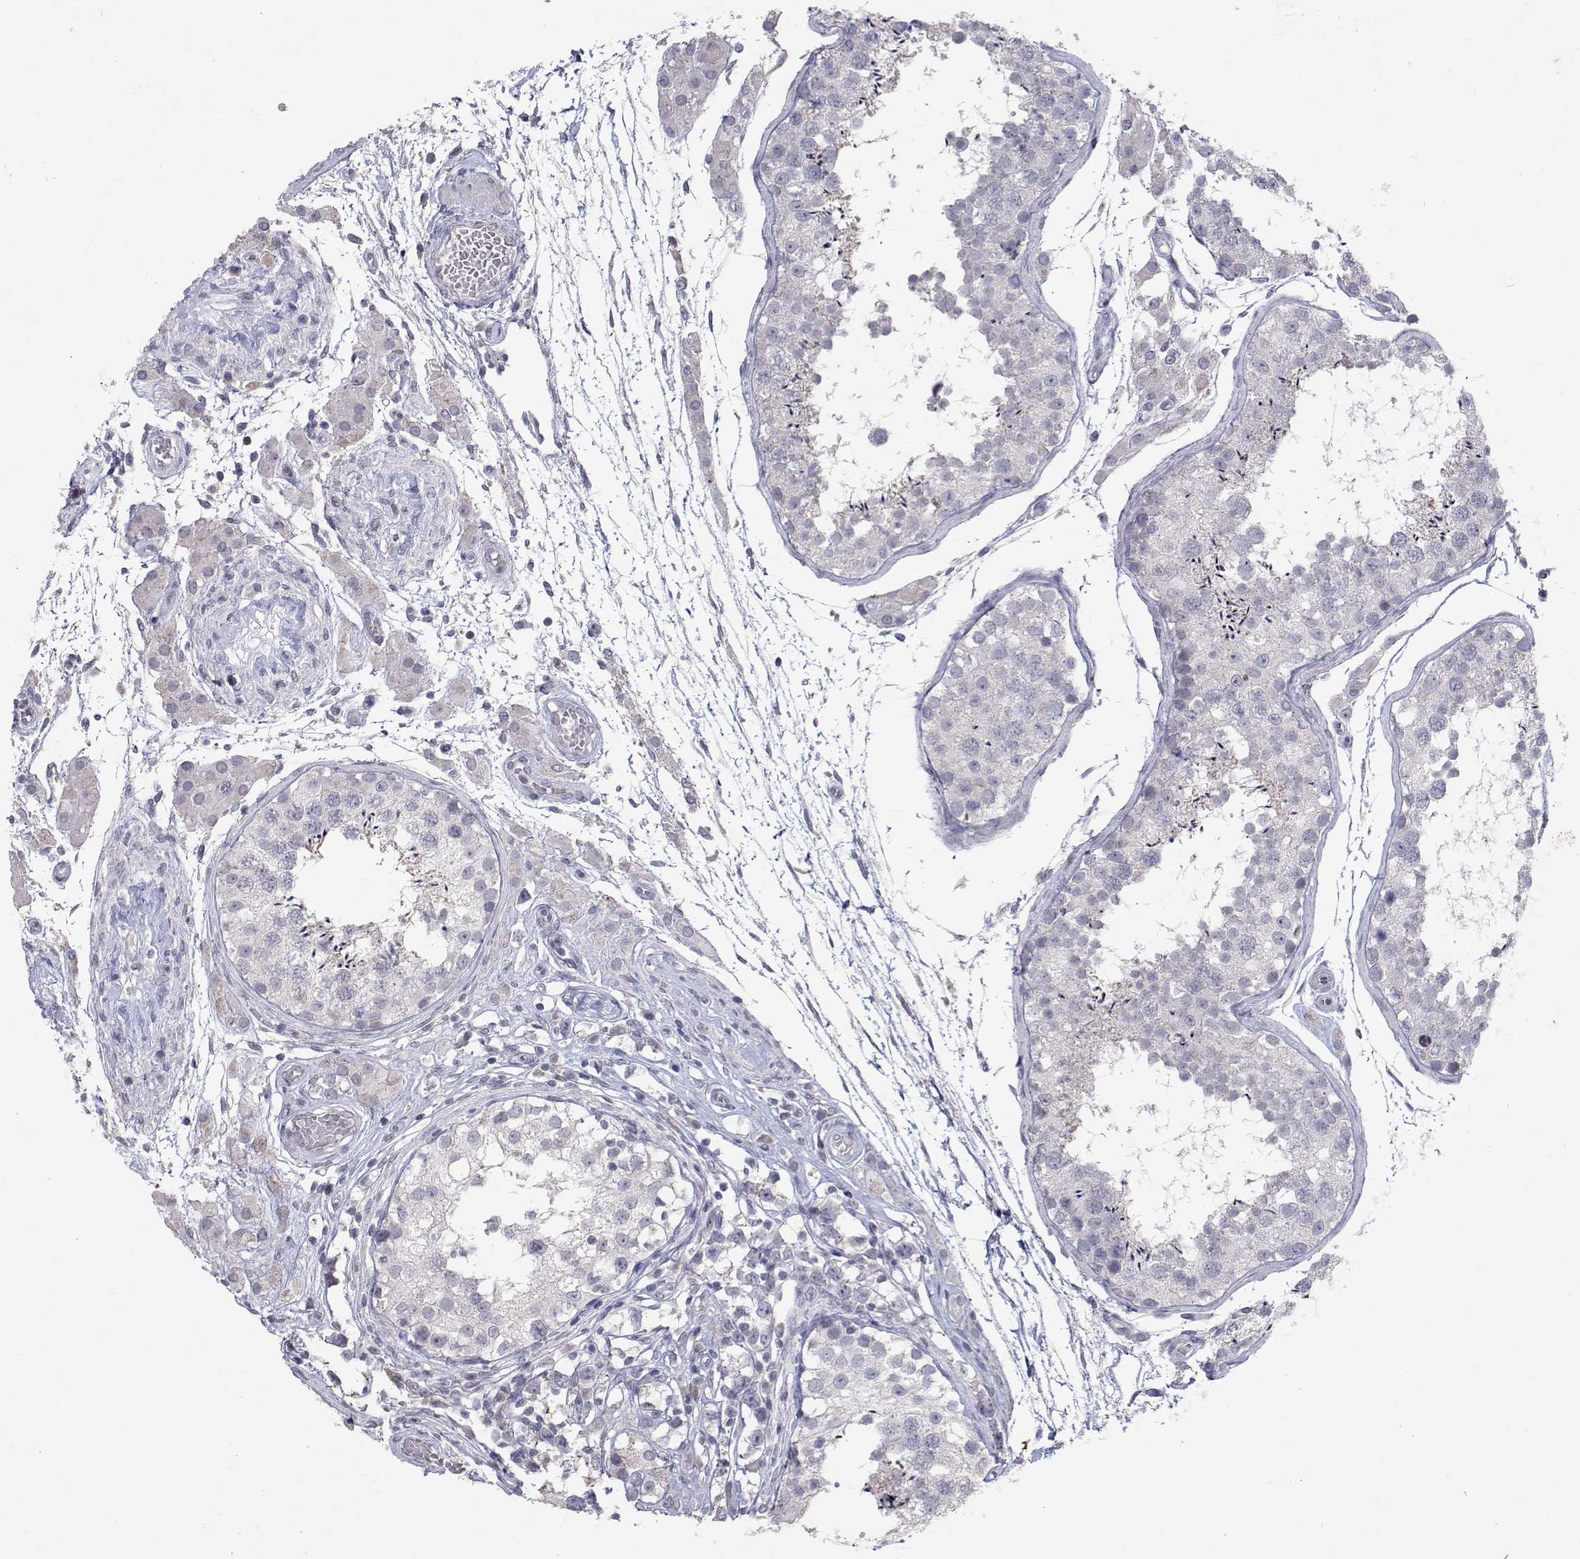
{"staining": {"intensity": "negative", "quantity": "none", "location": "none"}, "tissue": "testis", "cell_type": "Cells in seminiferous ducts", "image_type": "normal", "snomed": [{"axis": "morphology", "description": "Normal tissue, NOS"}, {"axis": "morphology", "description": "Seminoma, NOS"}, {"axis": "topography", "description": "Testis"}], "caption": "This is an immunohistochemistry (IHC) micrograph of unremarkable human testis. There is no expression in cells in seminiferous ducts.", "gene": "RBPJL", "patient": {"sex": "male", "age": 29}}